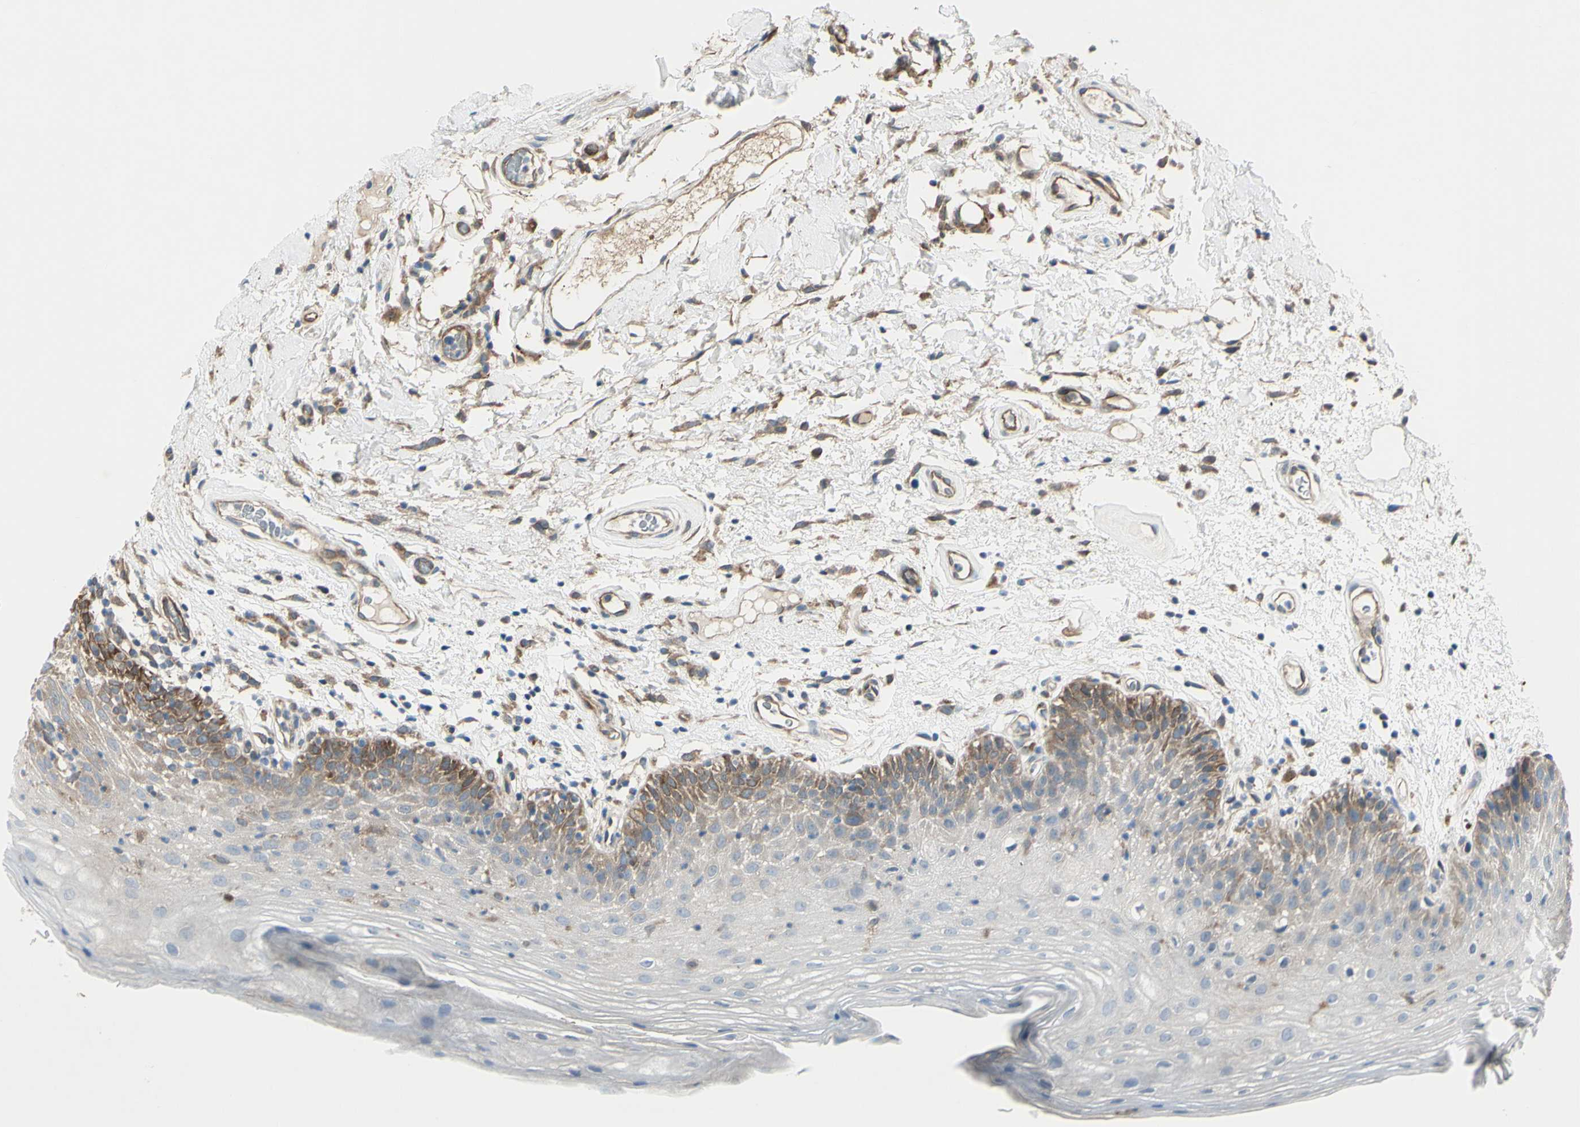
{"staining": {"intensity": "moderate", "quantity": "<25%", "location": "cytoplasmic/membranous"}, "tissue": "oral mucosa", "cell_type": "Squamous epithelial cells", "image_type": "normal", "snomed": [{"axis": "morphology", "description": "Normal tissue, NOS"}, {"axis": "morphology", "description": "Squamous cell carcinoma, NOS"}, {"axis": "topography", "description": "Skeletal muscle"}, {"axis": "topography", "description": "Oral tissue"}, {"axis": "topography", "description": "Head-Neck"}], "caption": "Immunohistochemistry (IHC) photomicrograph of normal oral mucosa: human oral mucosa stained using immunohistochemistry (IHC) demonstrates low levels of moderate protein expression localized specifically in the cytoplasmic/membranous of squamous epithelial cells, appearing as a cytoplasmic/membranous brown color.", "gene": "IGSF9B", "patient": {"sex": "male", "age": 71}}